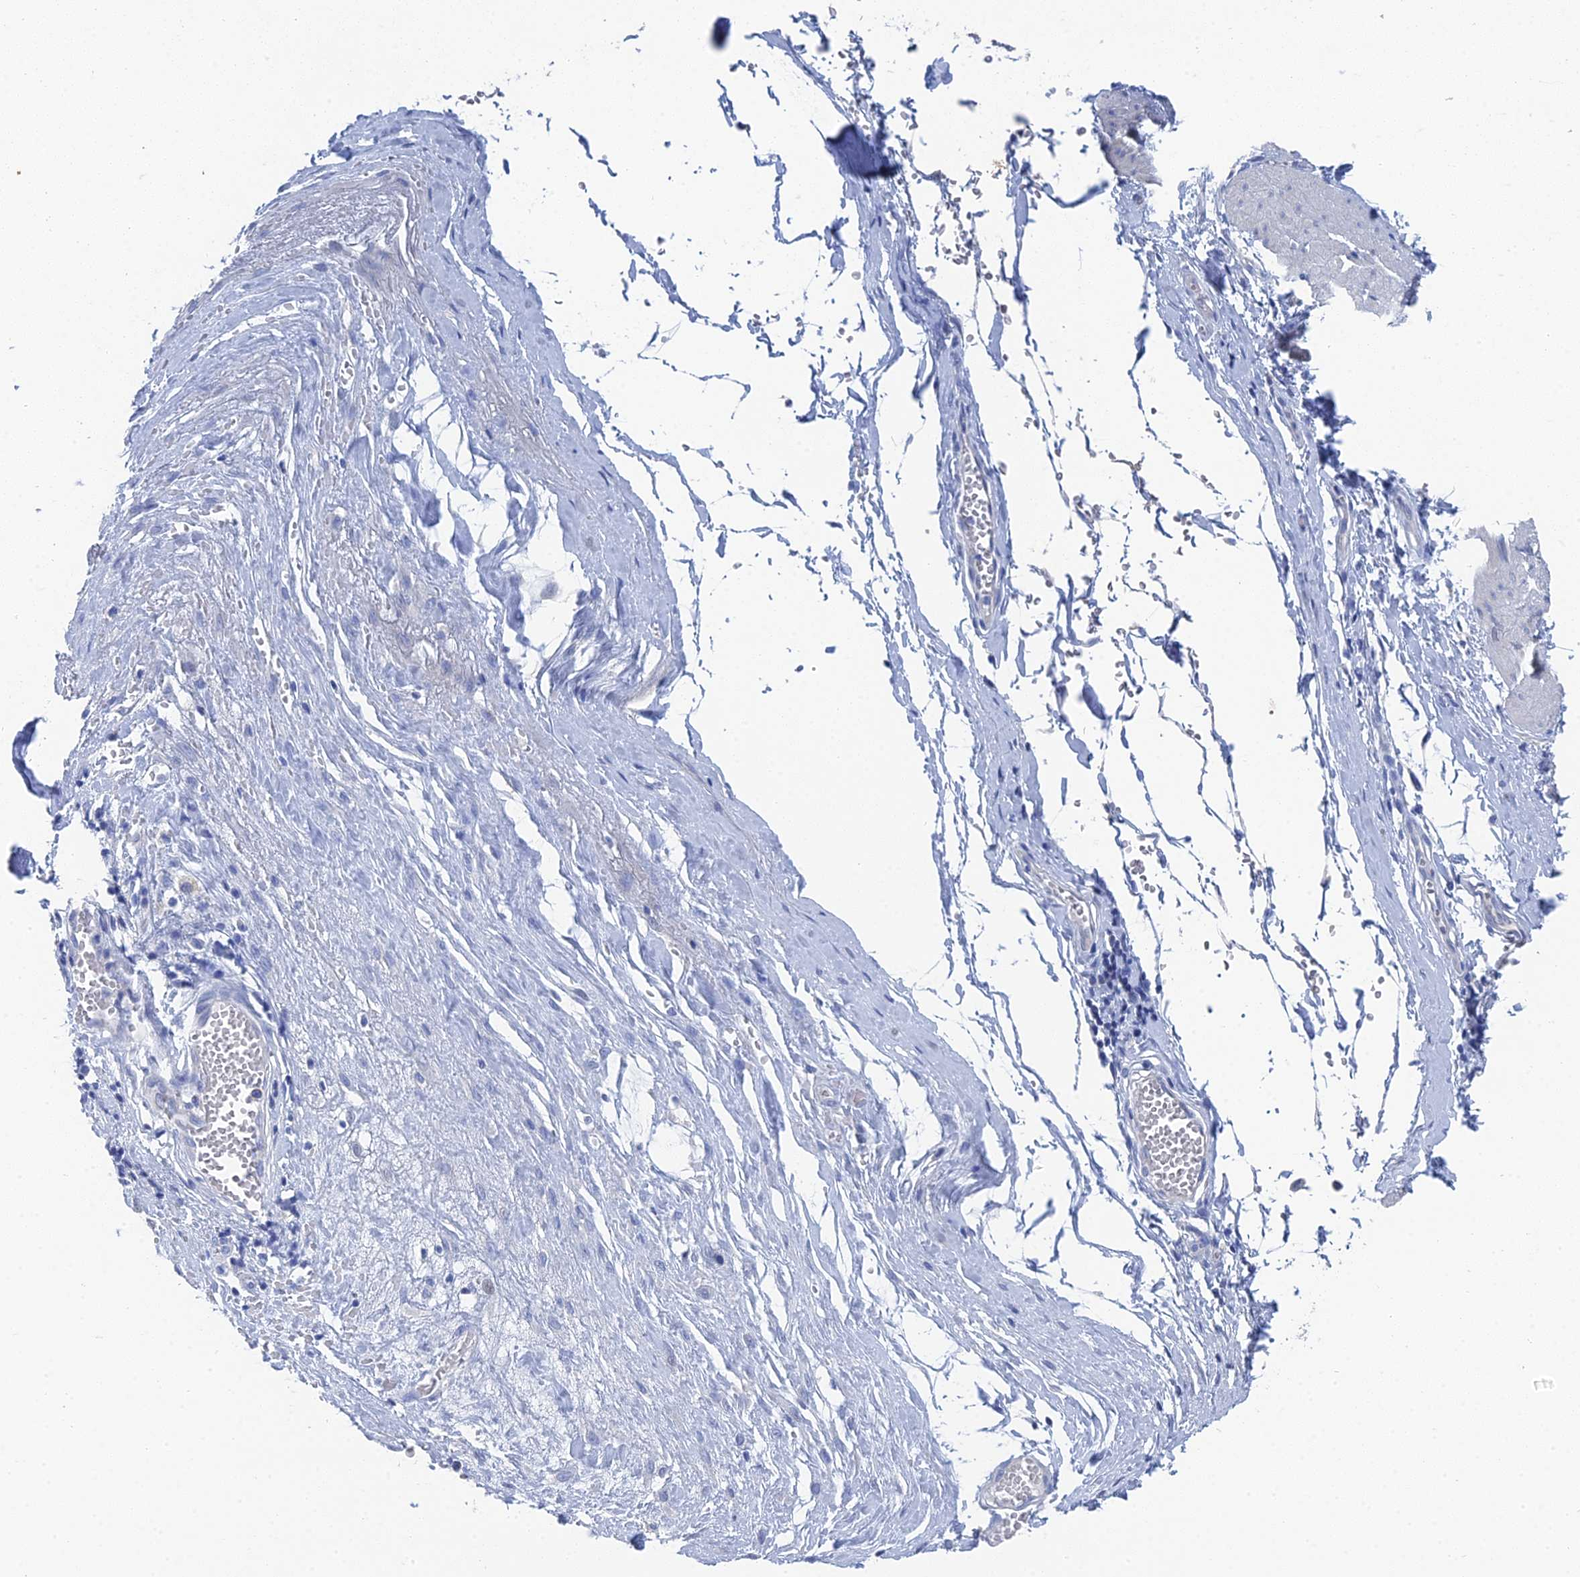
{"staining": {"intensity": "negative", "quantity": "none", "location": "none"}, "tissue": "smooth muscle", "cell_type": "Smooth muscle cells", "image_type": "normal", "snomed": [{"axis": "morphology", "description": "Normal tissue, NOS"}, {"axis": "morphology", "description": "Adenocarcinoma, NOS"}, {"axis": "topography", "description": "Colon"}, {"axis": "topography", "description": "Peripheral nerve tissue"}], "caption": "DAB immunohistochemical staining of unremarkable human smooth muscle displays no significant positivity in smooth muscle cells. Nuclei are stained in blue.", "gene": "GFAP", "patient": {"sex": "male", "age": 14}}